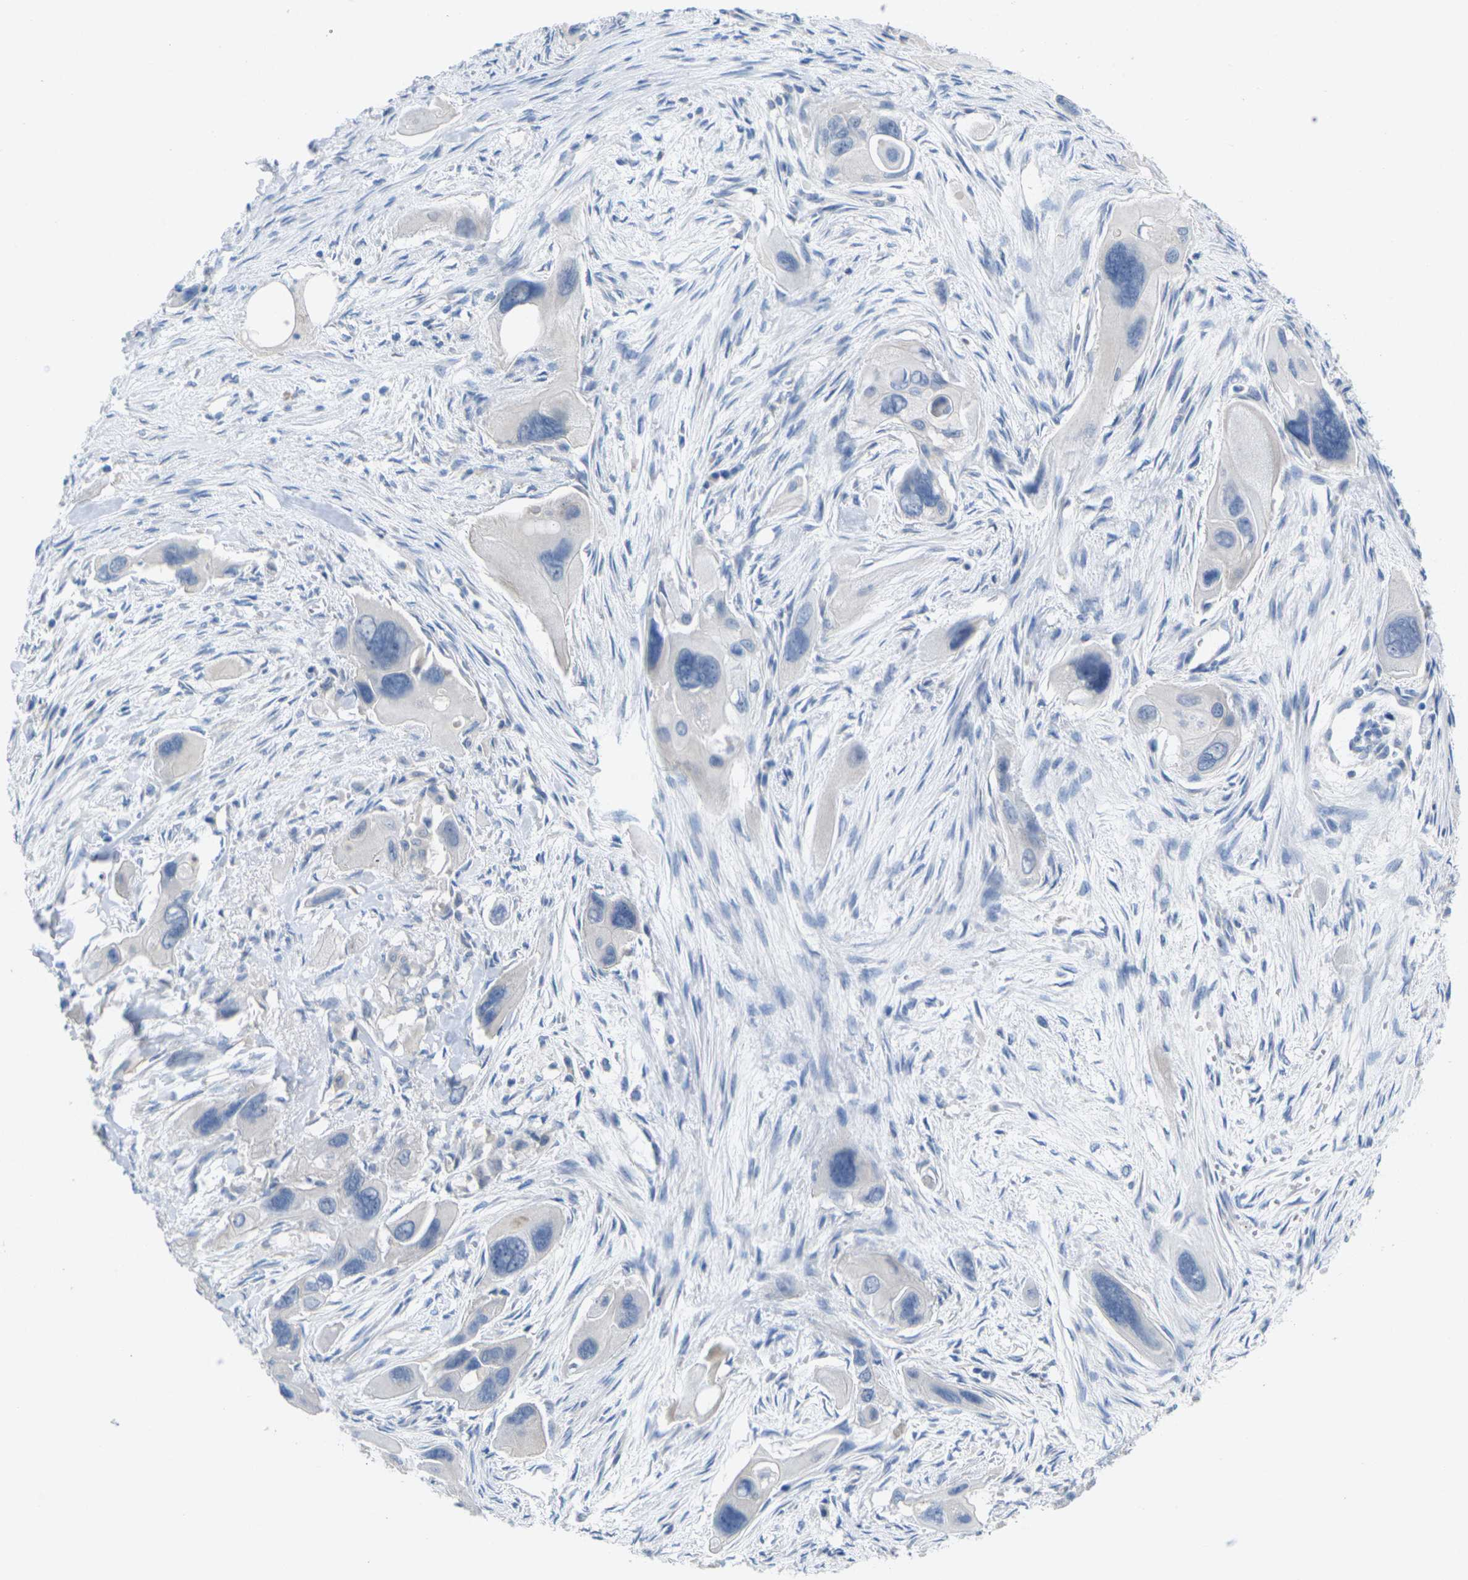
{"staining": {"intensity": "negative", "quantity": "none", "location": "none"}, "tissue": "pancreatic cancer", "cell_type": "Tumor cells", "image_type": "cancer", "snomed": [{"axis": "morphology", "description": "Adenocarcinoma, NOS"}, {"axis": "topography", "description": "Pancreas"}], "caption": "Tumor cells are negative for brown protein staining in pancreatic adenocarcinoma.", "gene": "TNNI3", "patient": {"sex": "male", "age": 73}}